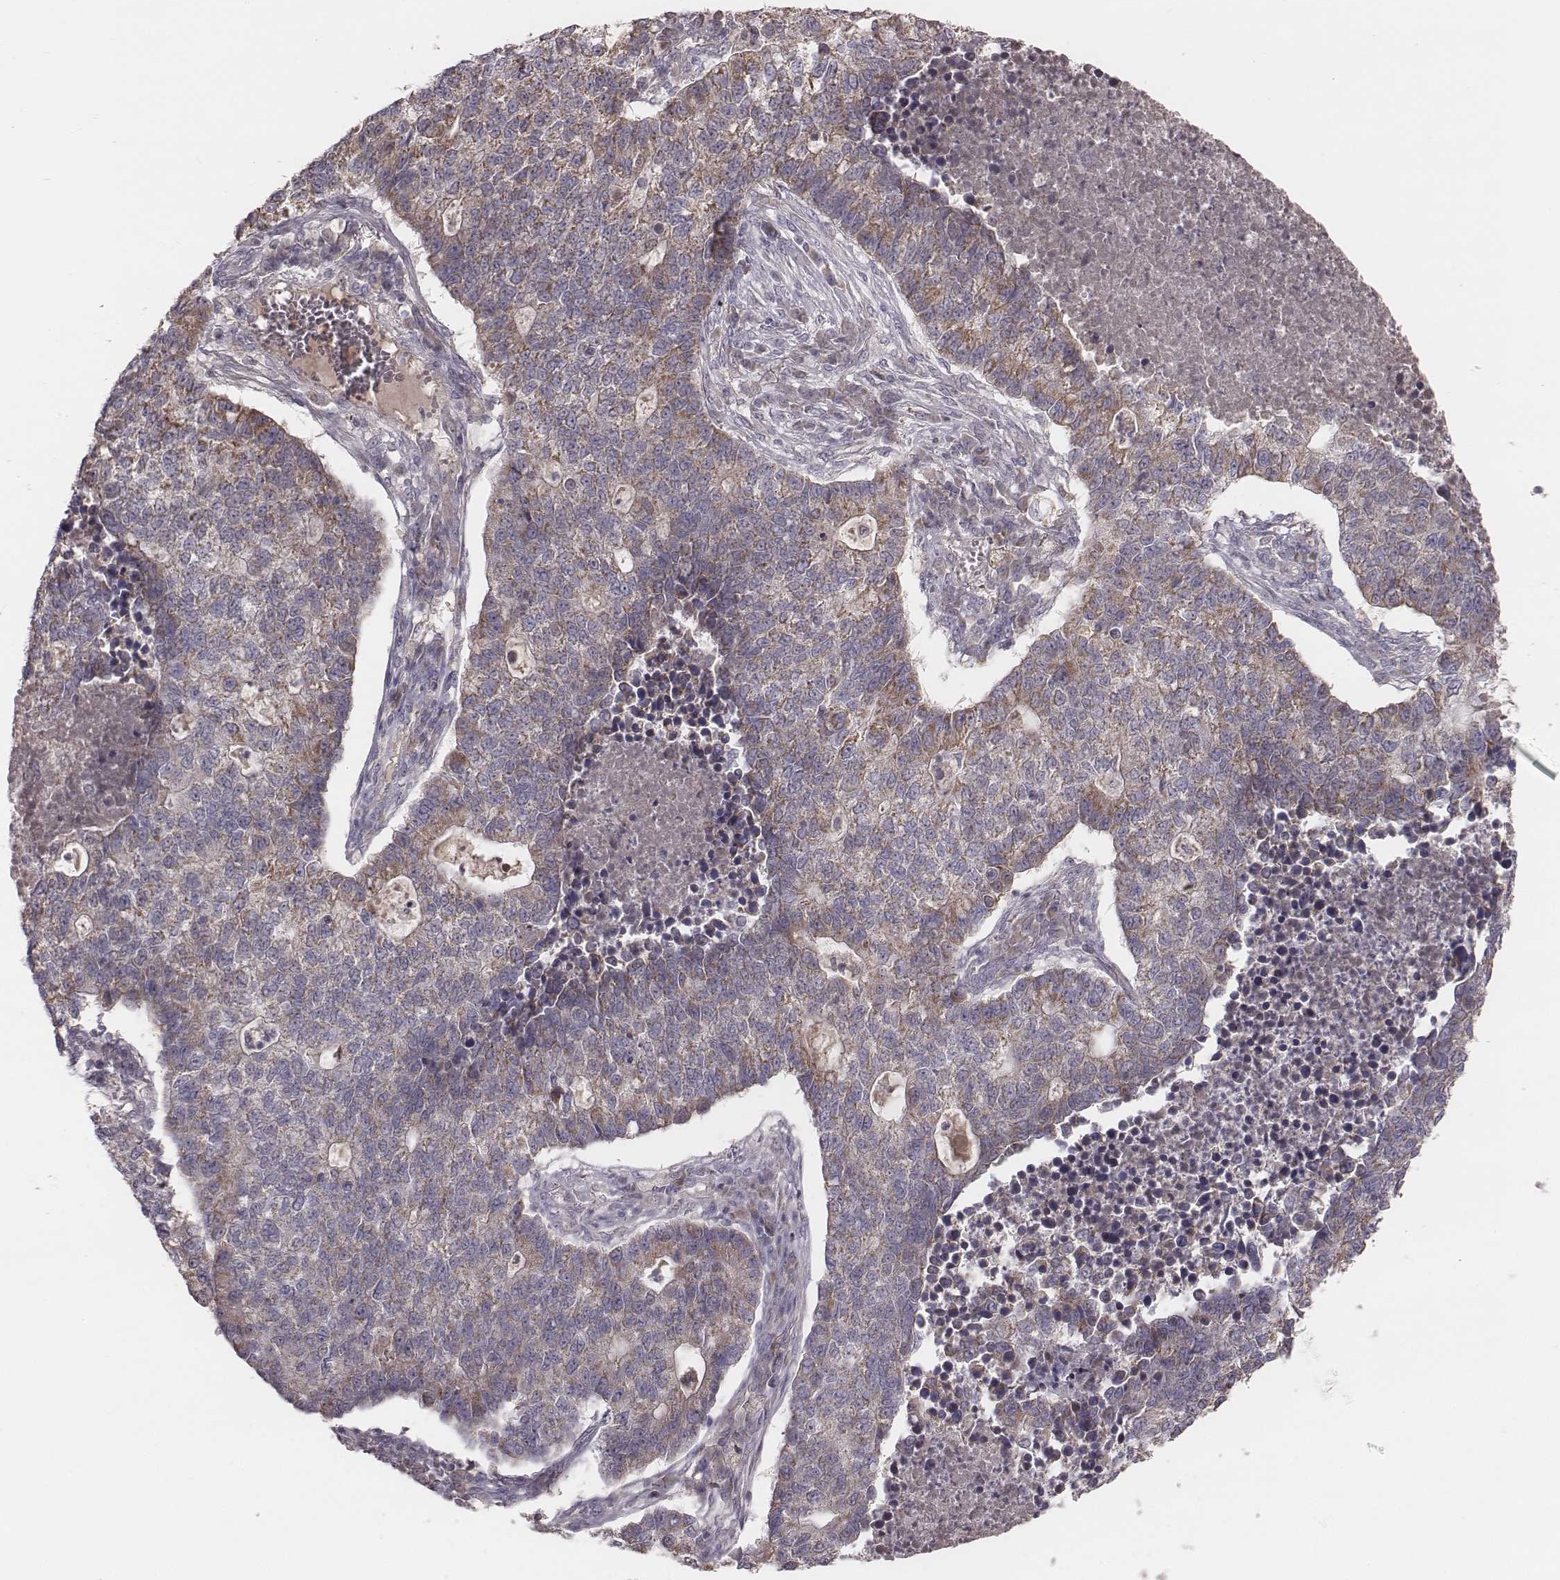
{"staining": {"intensity": "moderate", "quantity": "25%-75%", "location": "cytoplasmic/membranous"}, "tissue": "lung cancer", "cell_type": "Tumor cells", "image_type": "cancer", "snomed": [{"axis": "morphology", "description": "Adenocarcinoma, NOS"}, {"axis": "topography", "description": "Lung"}], "caption": "Human lung cancer (adenocarcinoma) stained with a protein marker reveals moderate staining in tumor cells.", "gene": "MRPS27", "patient": {"sex": "male", "age": 57}}